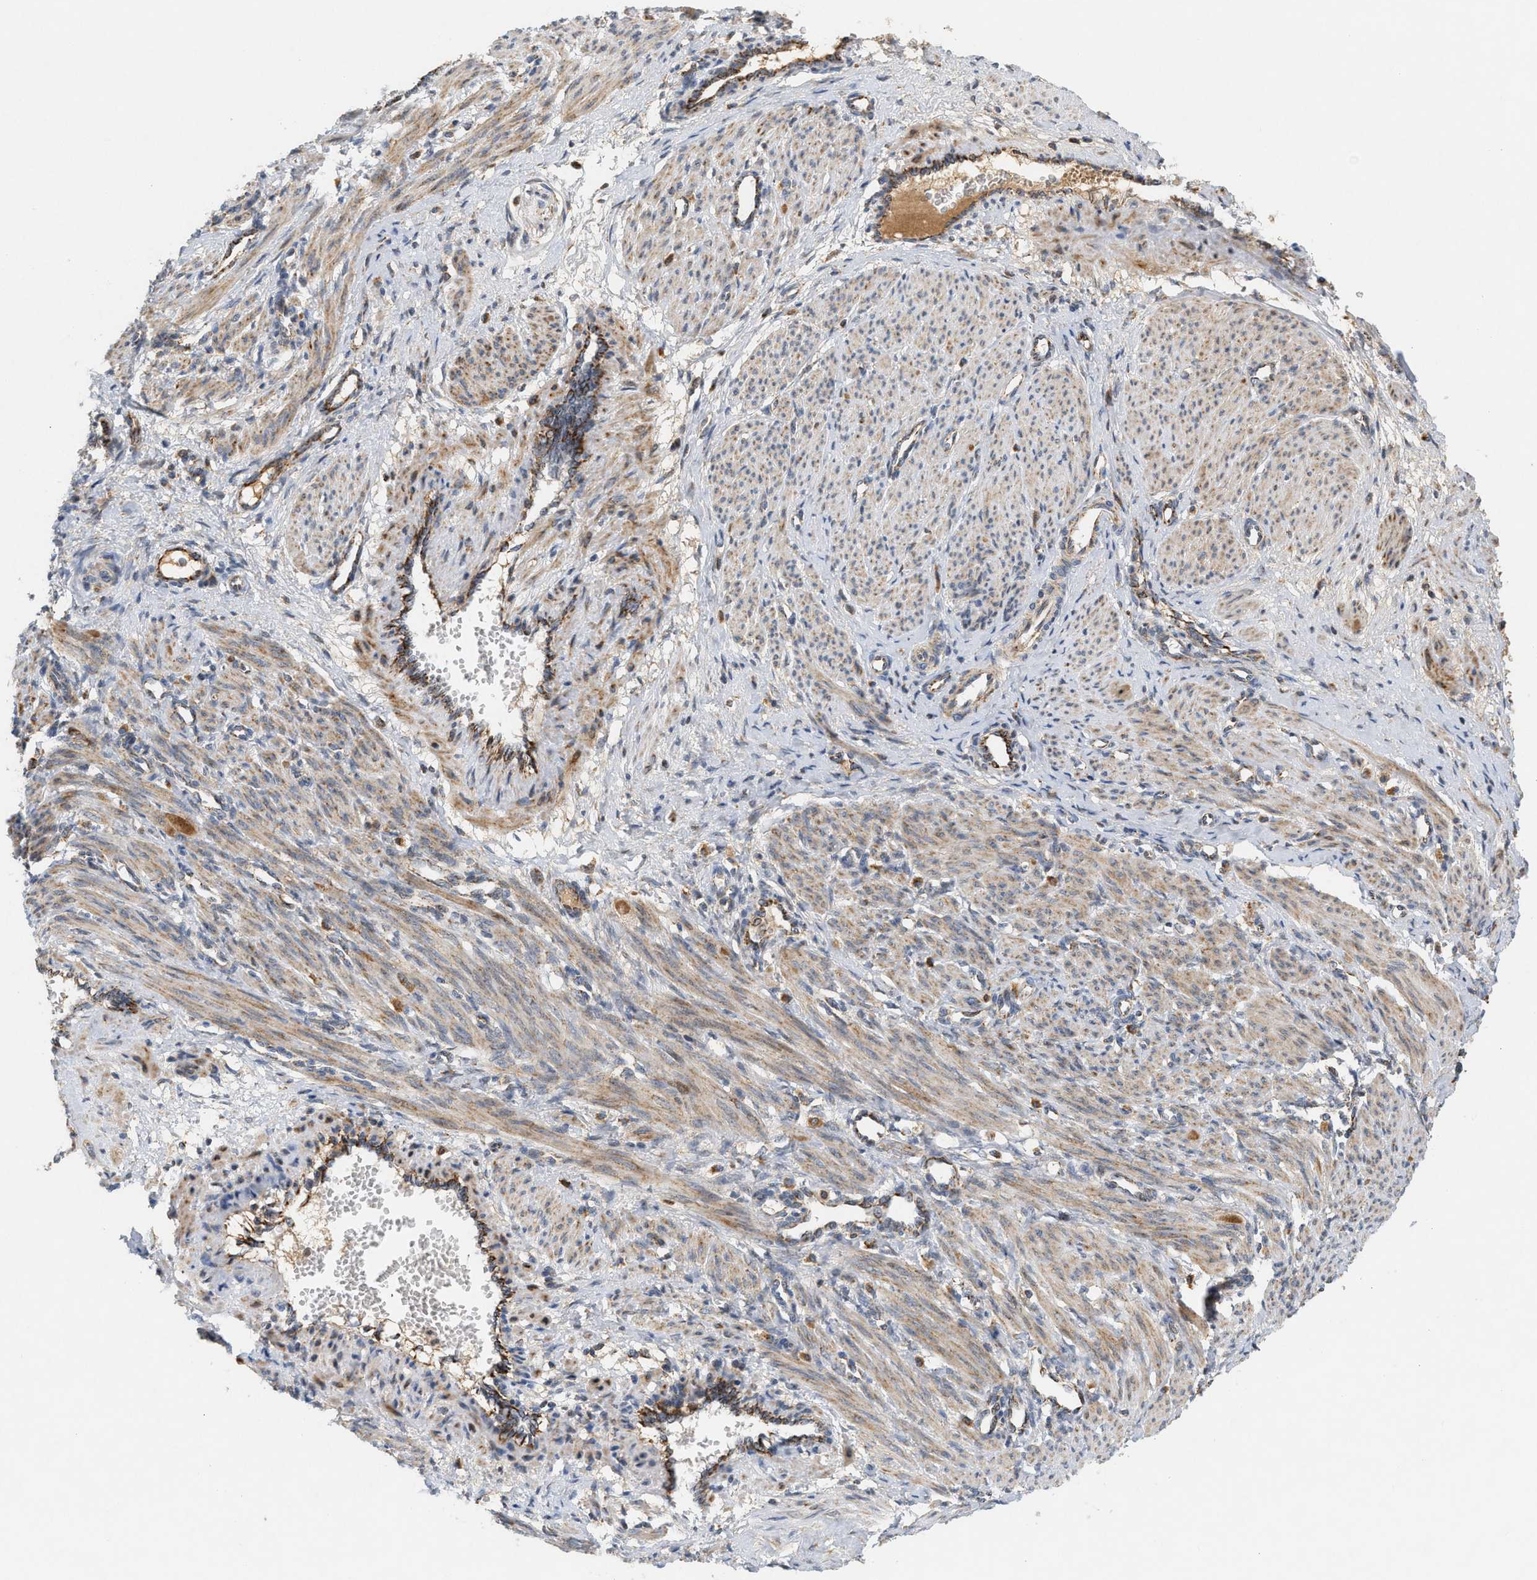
{"staining": {"intensity": "moderate", "quantity": ">75%", "location": "cytoplasmic/membranous"}, "tissue": "smooth muscle", "cell_type": "Smooth muscle cells", "image_type": "normal", "snomed": [{"axis": "morphology", "description": "Normal tissue, NOS"}, {"axis": "topography", "description": "Endometrium"}], "caption": "Smooth muscle stained for a protein exhibits moderate cytoplasmic/membranous positivity in smooth muscle cells. The protein of interest is stained brown, and the nuclei are stained in blue (DAB (3,3'-diaminobenzidine) IHC with brightfield microscopy, high magnification).", "gene": "MCU", "patient": {"sex": "female", "age": 33}}